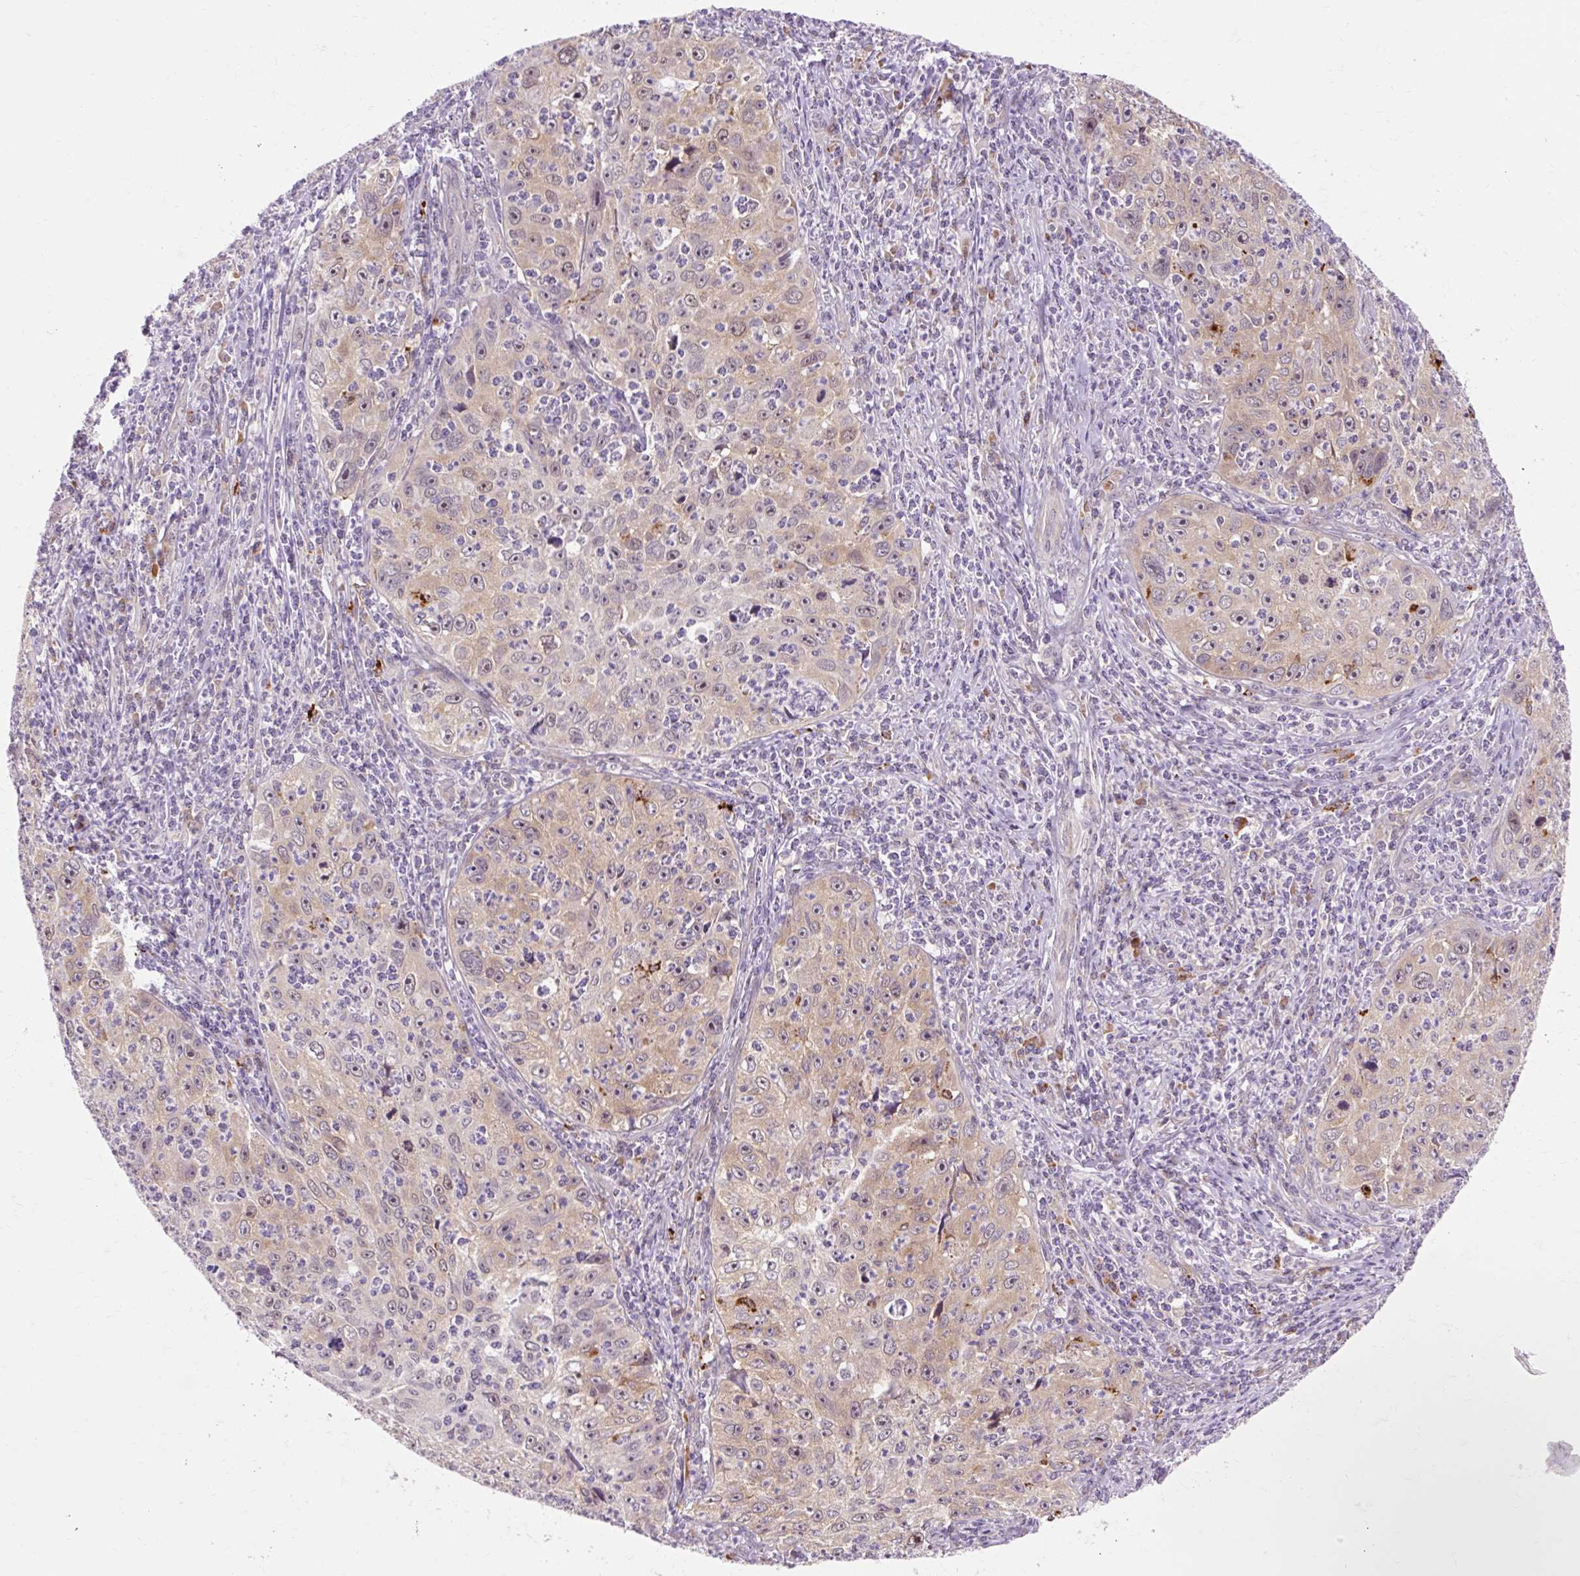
{"staining": {"intensity": "moderate", "quantity": "25%-75%", "location": "cytoplasmic/membranous"}, "tissue": "cervical cancer", "cell_type": "Tumor cells", "image_type": "cancer", "snomed": [{"axis": "morphology", "description": "Squamous cell carcinoma, NOS"}, {"axis": "topography", "description": "Cervix"}], "caption": "There is medium levels of moderate cytoplasmic/membranous positivity in tumor cells of cervical cancer (squamous cell carcinoma), as demonstrated by immunohistochemical staining (brown color).", "gene": "GEMIN2", "patient": {"sex": "female", "age": 30}}